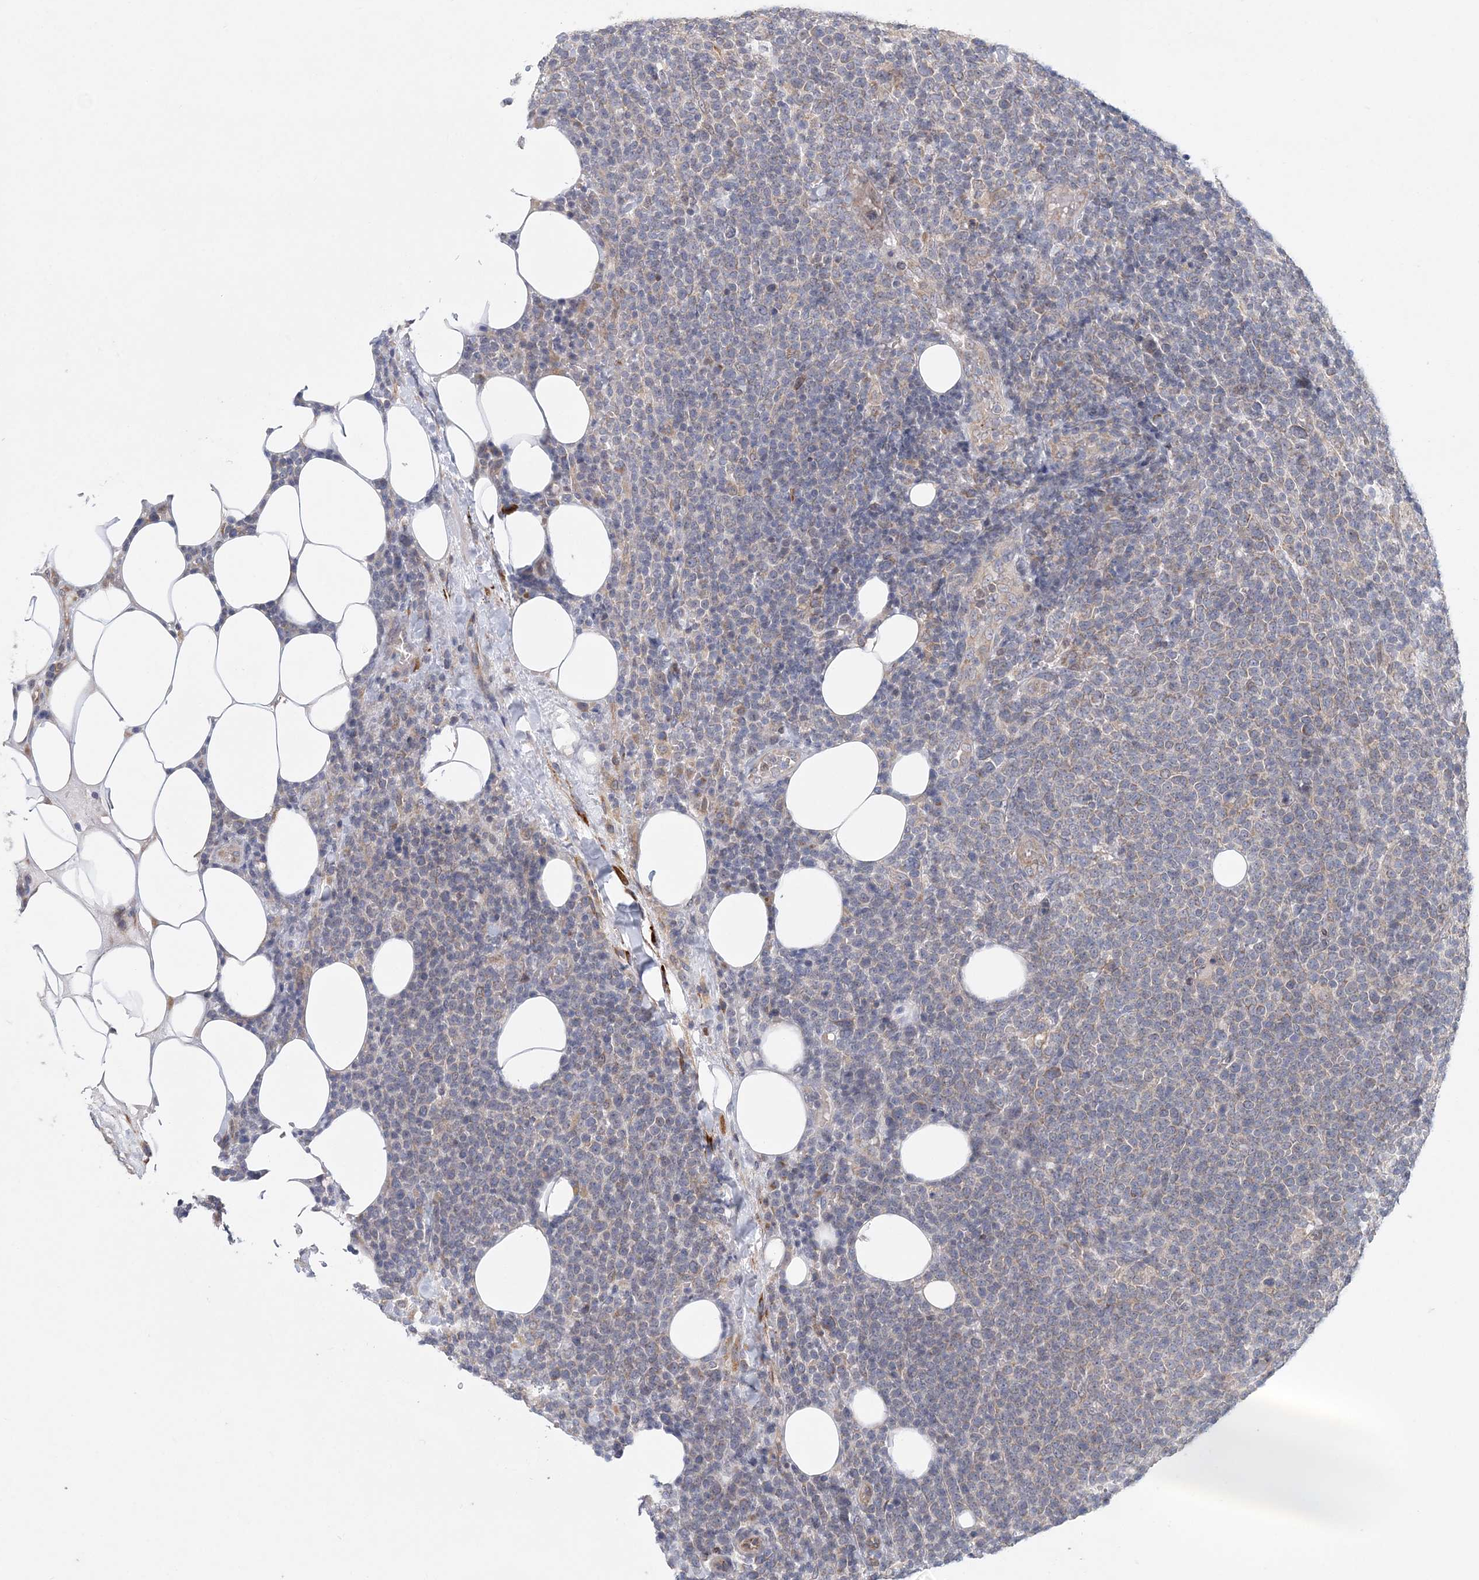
{"staining": {"intensity": "negative", "quantity": "none", "location": "none"}, "tissue": "lymphoma", "cell_type": "Tumor cells", "image_type": "cancer", "snomed": [{"axis": "morphology", "description": "Malignant lymphoma, non-Hodgkin's type, High grade"}, {"axis": "topography", "description": "Lymph node"}], "caption": "Malignant lymphoma, non-Hodgkin's type (high-grade) was stained to show a protein in brown. There is no significant positivity in tumor cells.", "gene": "PCYOX1L", "patient": {"sex": "male", "age": 61}}